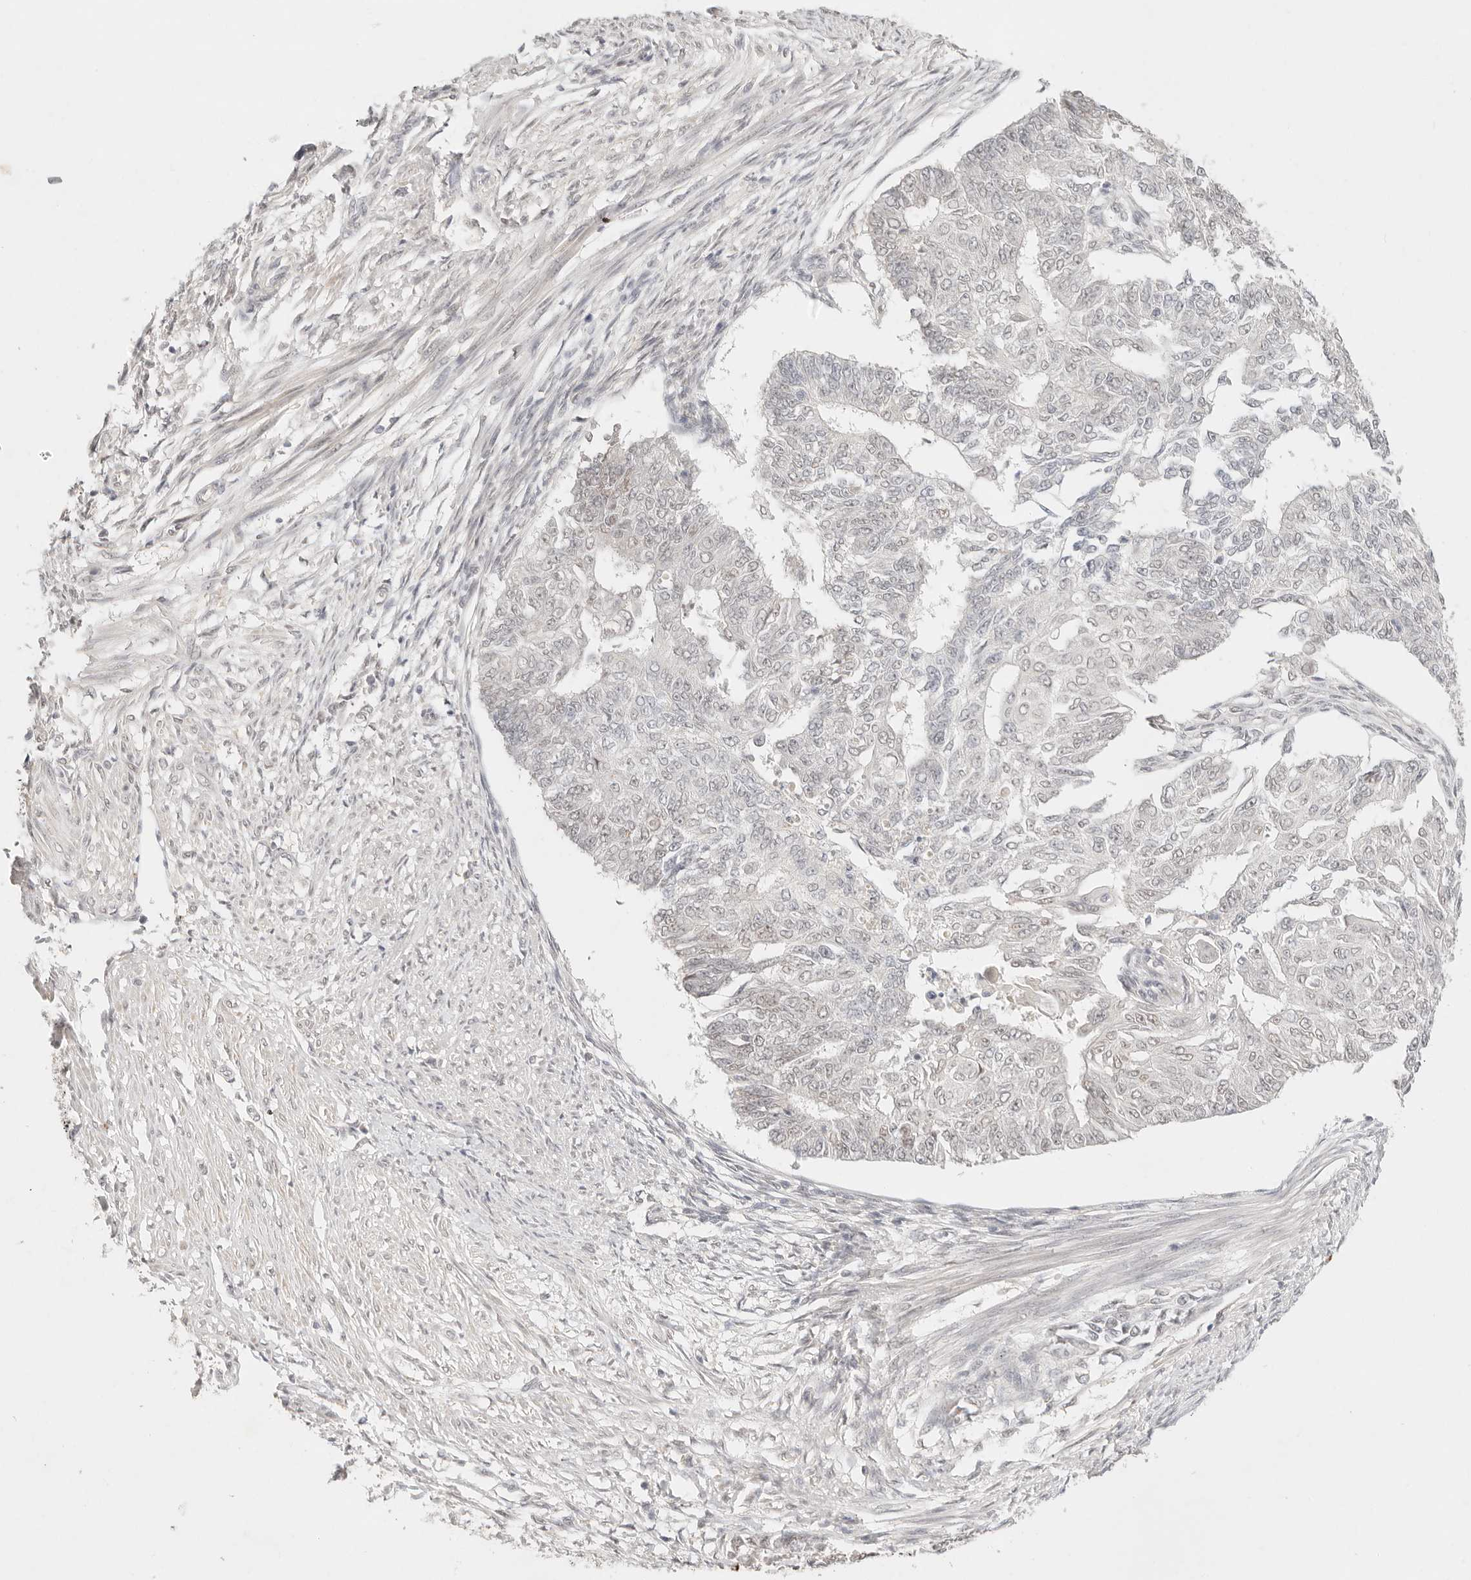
{"staining": {"intensity": "negative", "quantity": "none", "location": "none"}, "tissue": "endometrial cancer", "cell_type": "Tumor cells", "image_type": "cancer", "snomed": [{"axis": "morphology", "description": "Adenocarcinoma, NOS"}, {"axis": "topography", "description": "Endometrium"}], "caption": "DAB immunohistochemical staining of endometrial cancer exhibits no significant staining in tumor cells. (DAB (3,3'-diaminobenzidine) immunohistochemistry (IHC) with hematoxylin counter stain).", "gene": "GPR156", "patient": {"sex": "female", "age": 32}}